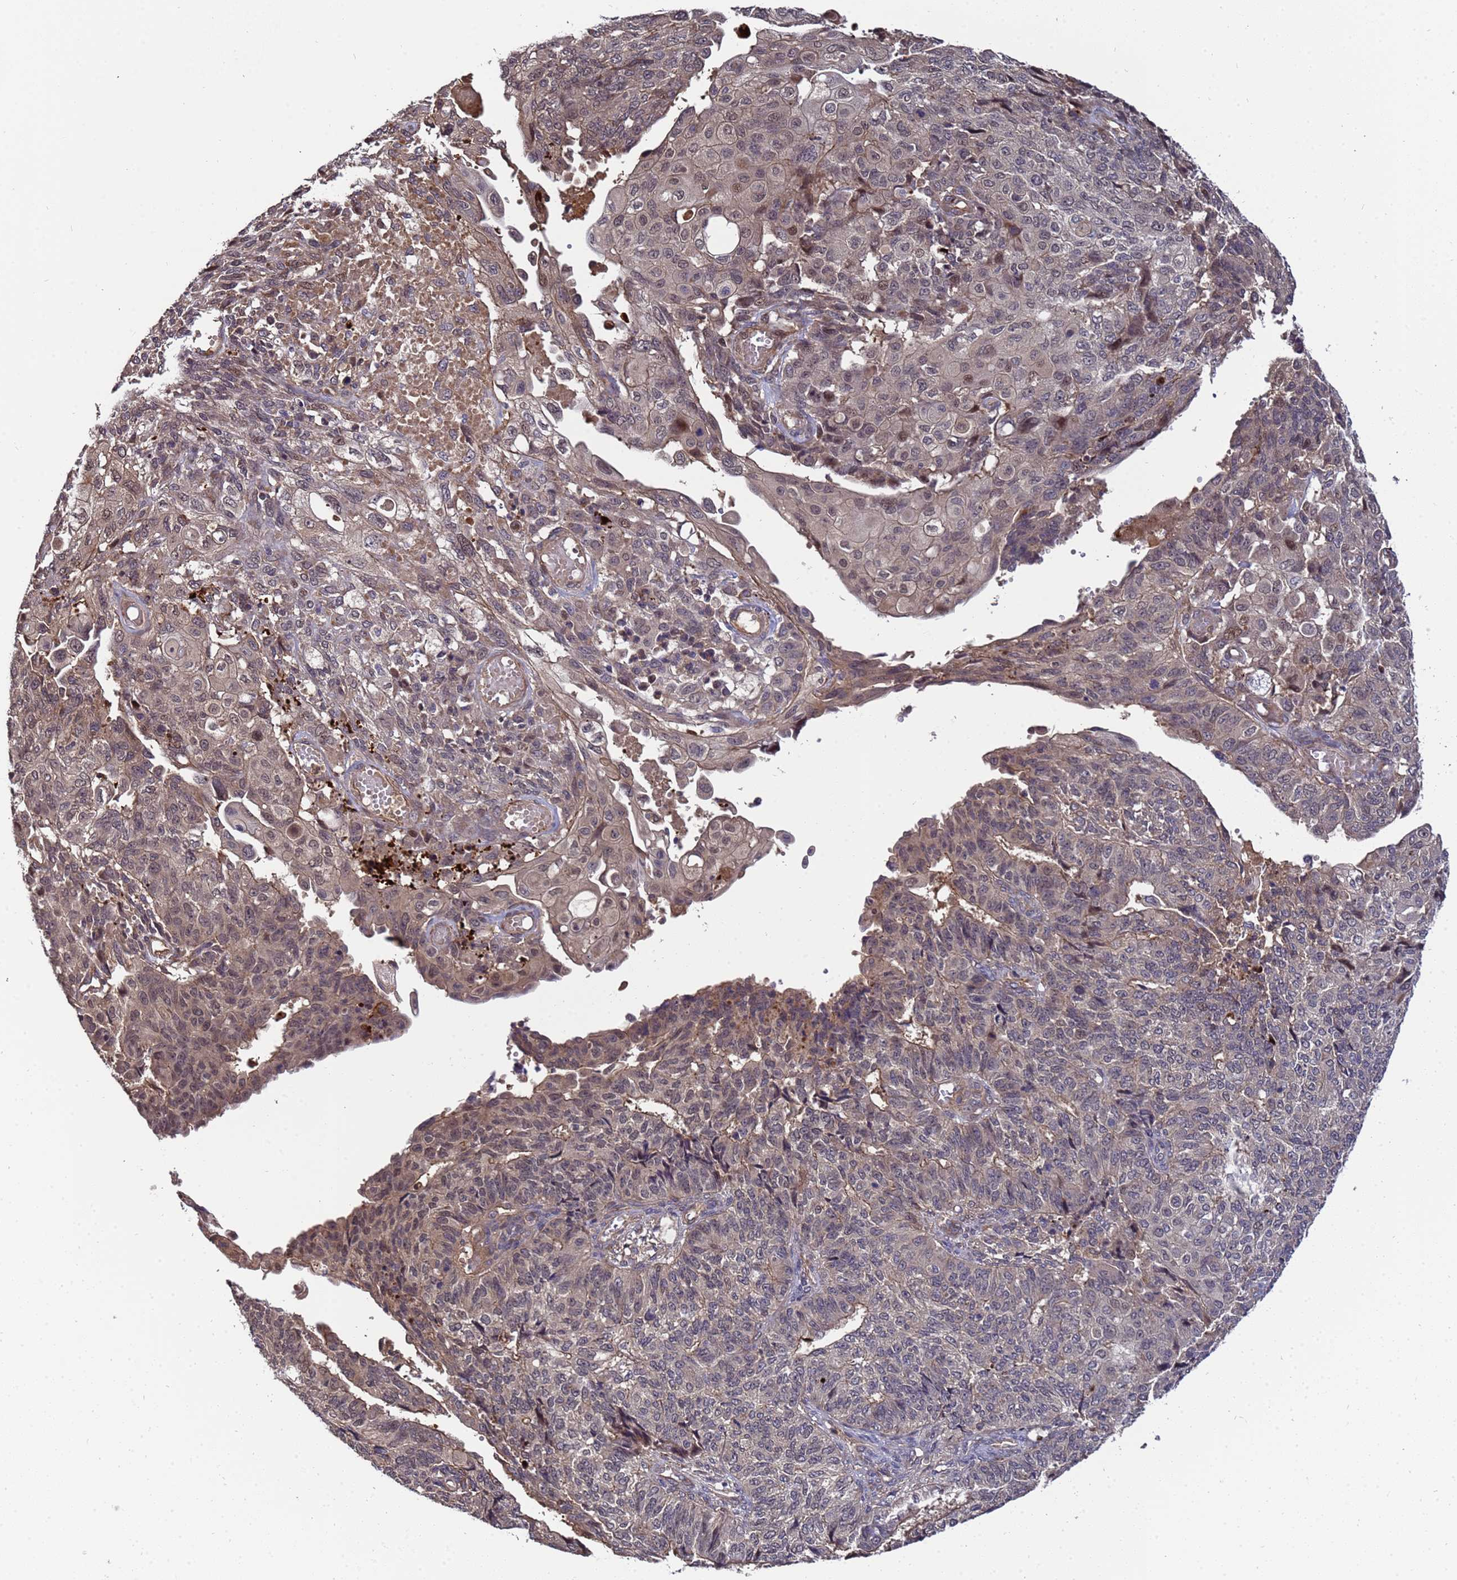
{"staining": {"intensity": "moderate", "quantity": "<25%", "location": "cytoplasmic/membranous,nuclear"}, "tissue": "endometrial cancer", "cell_type": "Tumor cells", "image_type": "cancer", "snomed": [{"axis": "morphology", "description": "Adenocarcinoma, NOS"}, {"axis": "topography", "description": "Endometrium"}], "caption": "Human adenocarcinoma (endometrial) stained with a protein marker reveals moderate staining in tumor cells.", "gene": "GSTCD", "patient": {"sex": "female", "age": 32}}